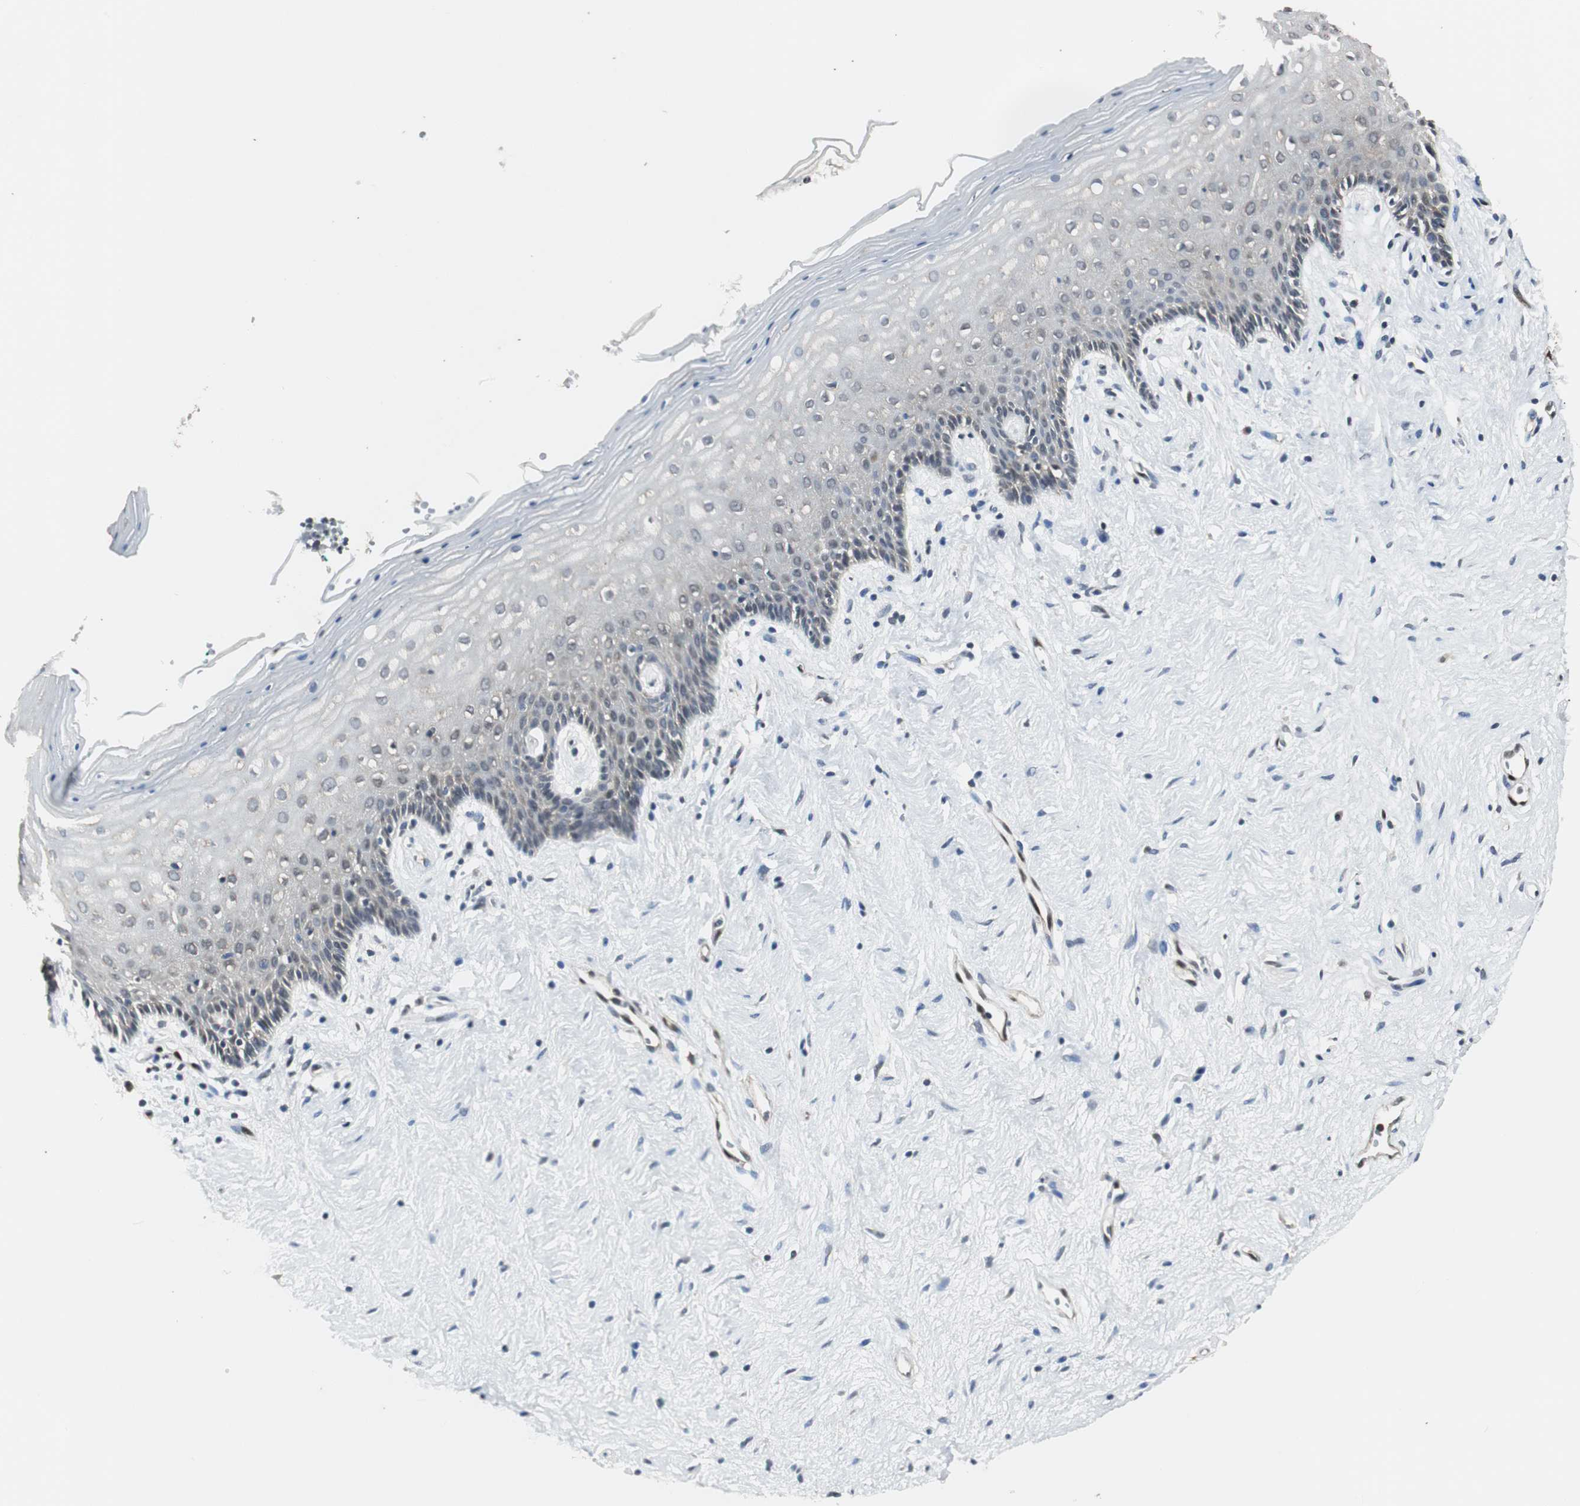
{"staining": {"intensity": "negative", "quantity": "none", "location": "none"}, "tissue": "vagina", "cell_type": "Squamous epithelial cells", "image_type": "normal", "snomed": [{"axis": "morphology", "description": "Normal tissue, NOS"}, {"axis": "topography", "description": "Vagina"}], "caption": "There is no significant staining in squamous epithelial cells of vagina.", "gene": "SMAD1", "patient": {"sex": "female", "age": 44}}